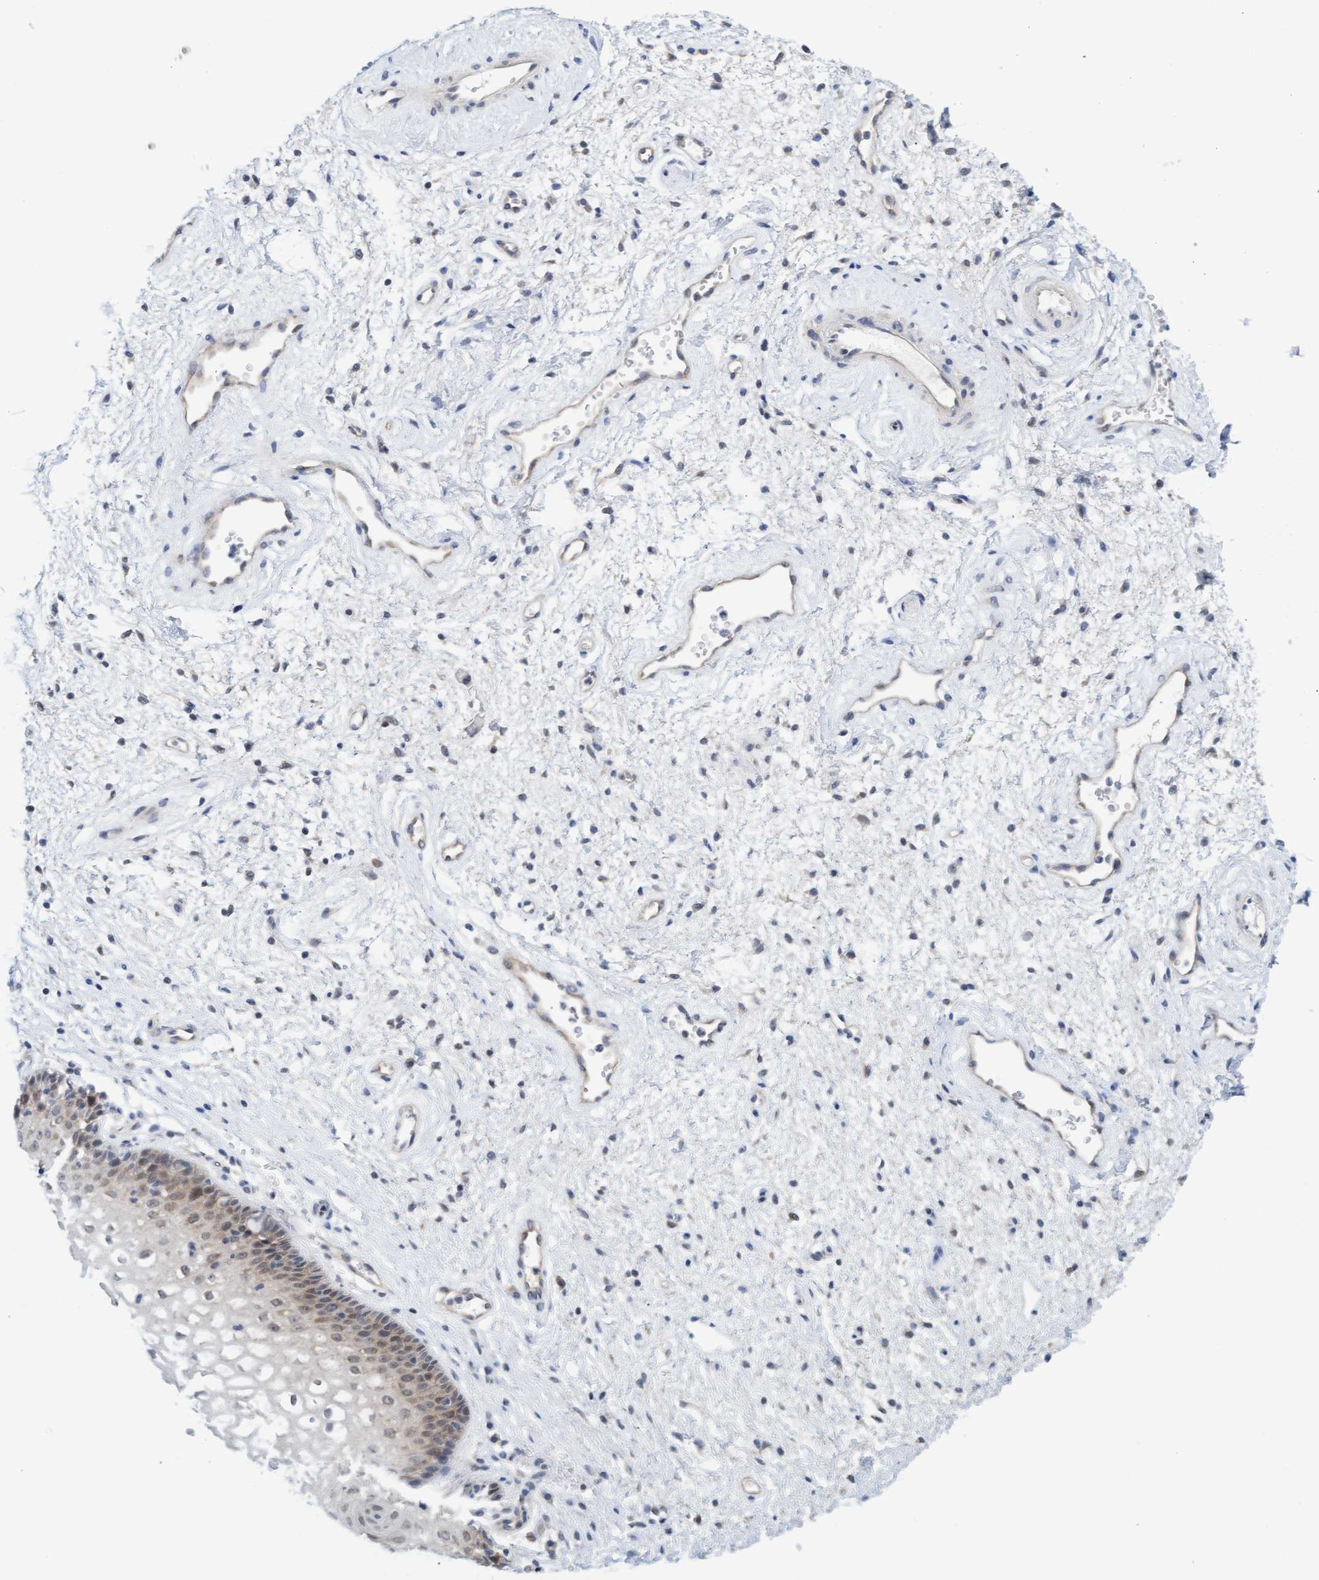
{"staining": {"intensity": "weak", "quantity": "25%-75%", "location": "cytoplasmic/membranous"}, "tissue": "vagina", "cell_type": "Squamous epithelial cells", "image_type": "normal", "snomed": [{"axis": "morphology", "description": "Normal tissue, NOS"}, {"axis": "topography", "description": "Vagina"}], "caption": "Vagina stained with immunohistochemistry demonstrates weak cytoplasmic/membranous positivity in about 25%-75% of squamous epithelial cells. (brown staining indicates protein expression, while blue staining denotes nuclei).", "gene": "AMZ2", "patient": {"sex": "female", "age": 34}}